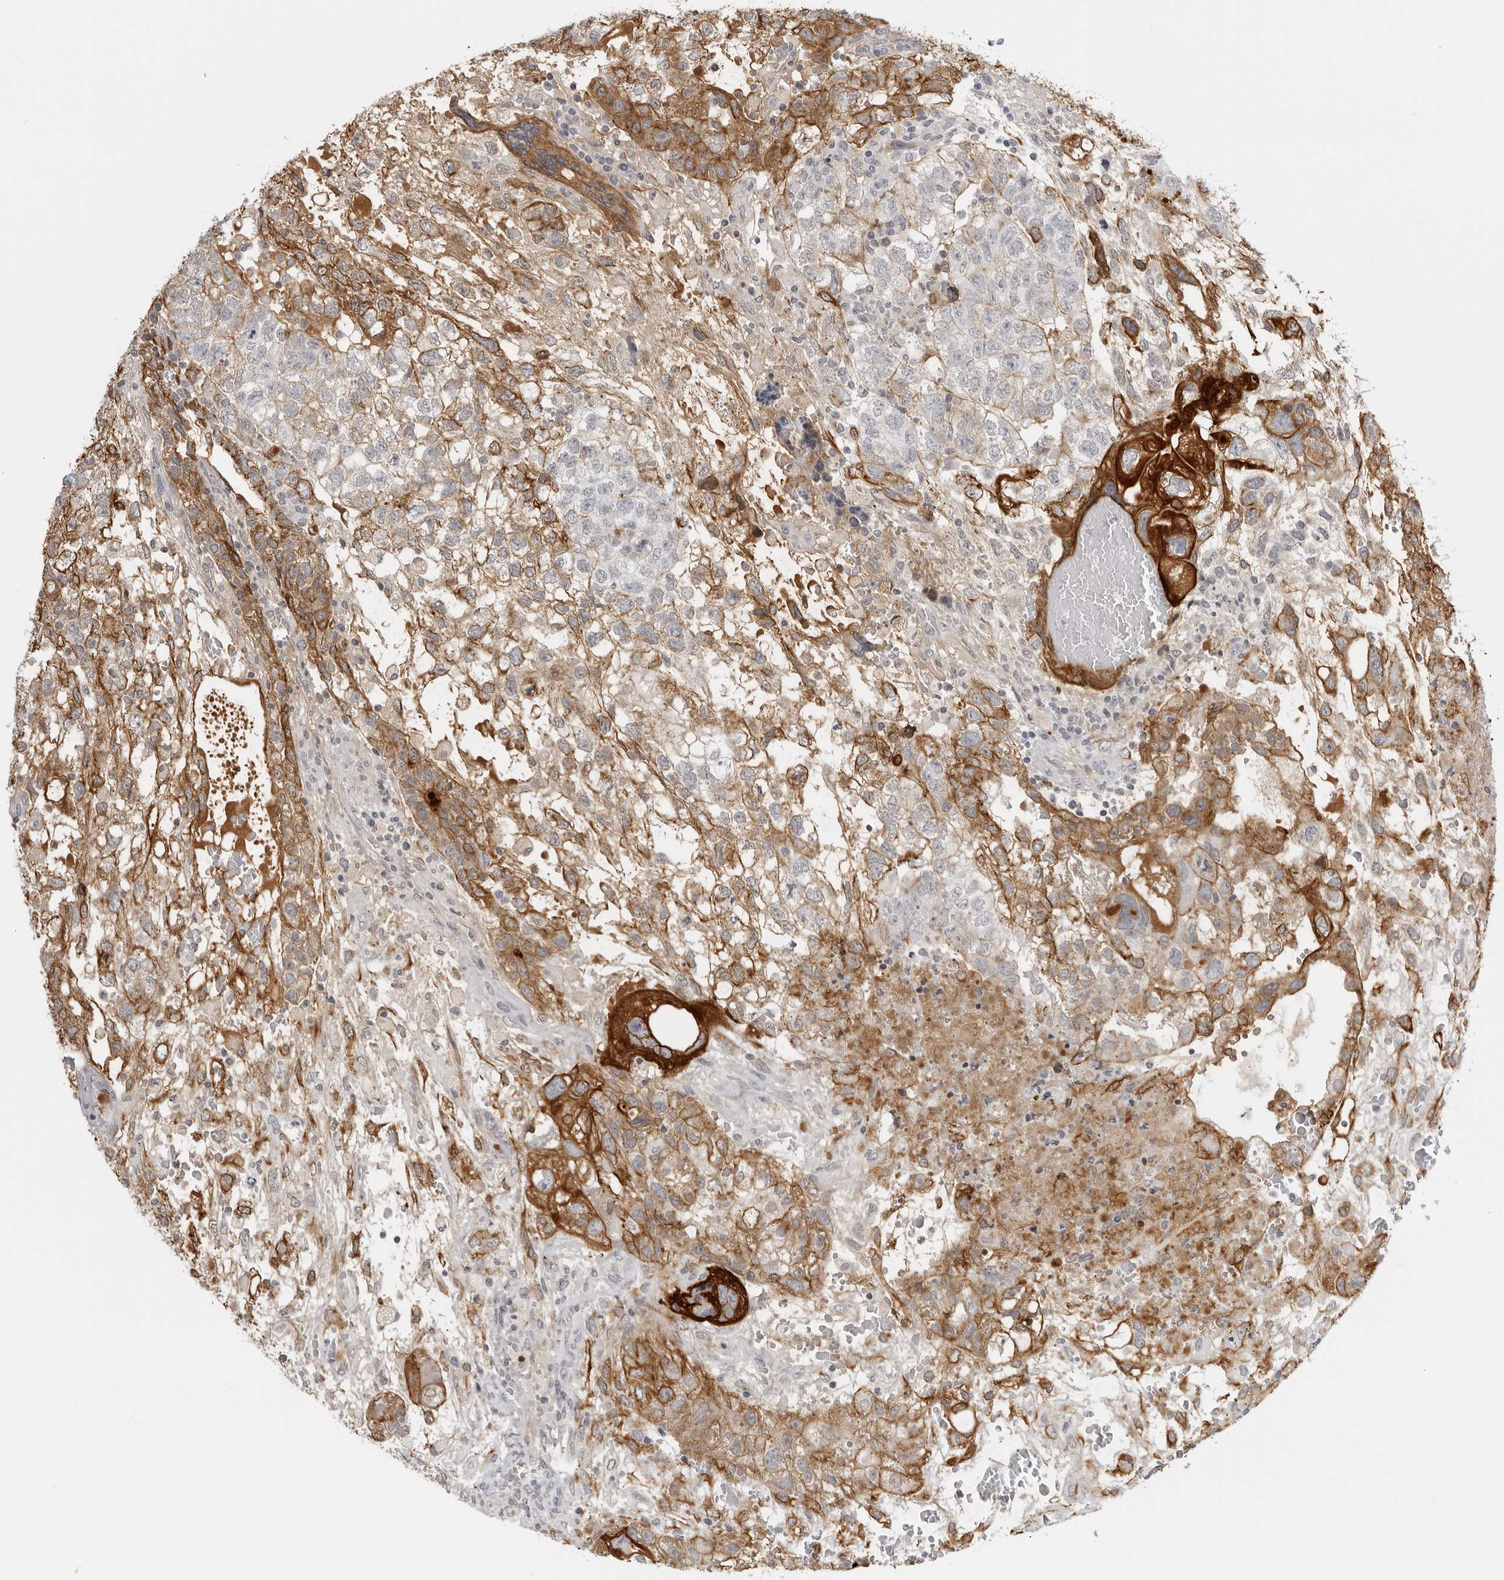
{"staining": {"intensity": "strong", "quantity": "<25%", "location": "cytoplasmic/membranous"}, "tissue": "testis cancer", "cell_type": "Tumor cells", "image_type": "cancer", "snomed": [{"axis": "morphology", "description": "Carcinoma, Embryonal, NOS"}, {"axis": "topography", "description": "Testis"}], "caption": "A brown stain highlights strong cytoplasmic/membranous staining of a protein in testis embryonal carcinoma tumor cells.", "gene": "SERPINF2", "patient": {"sex": "male", "age": 36}}